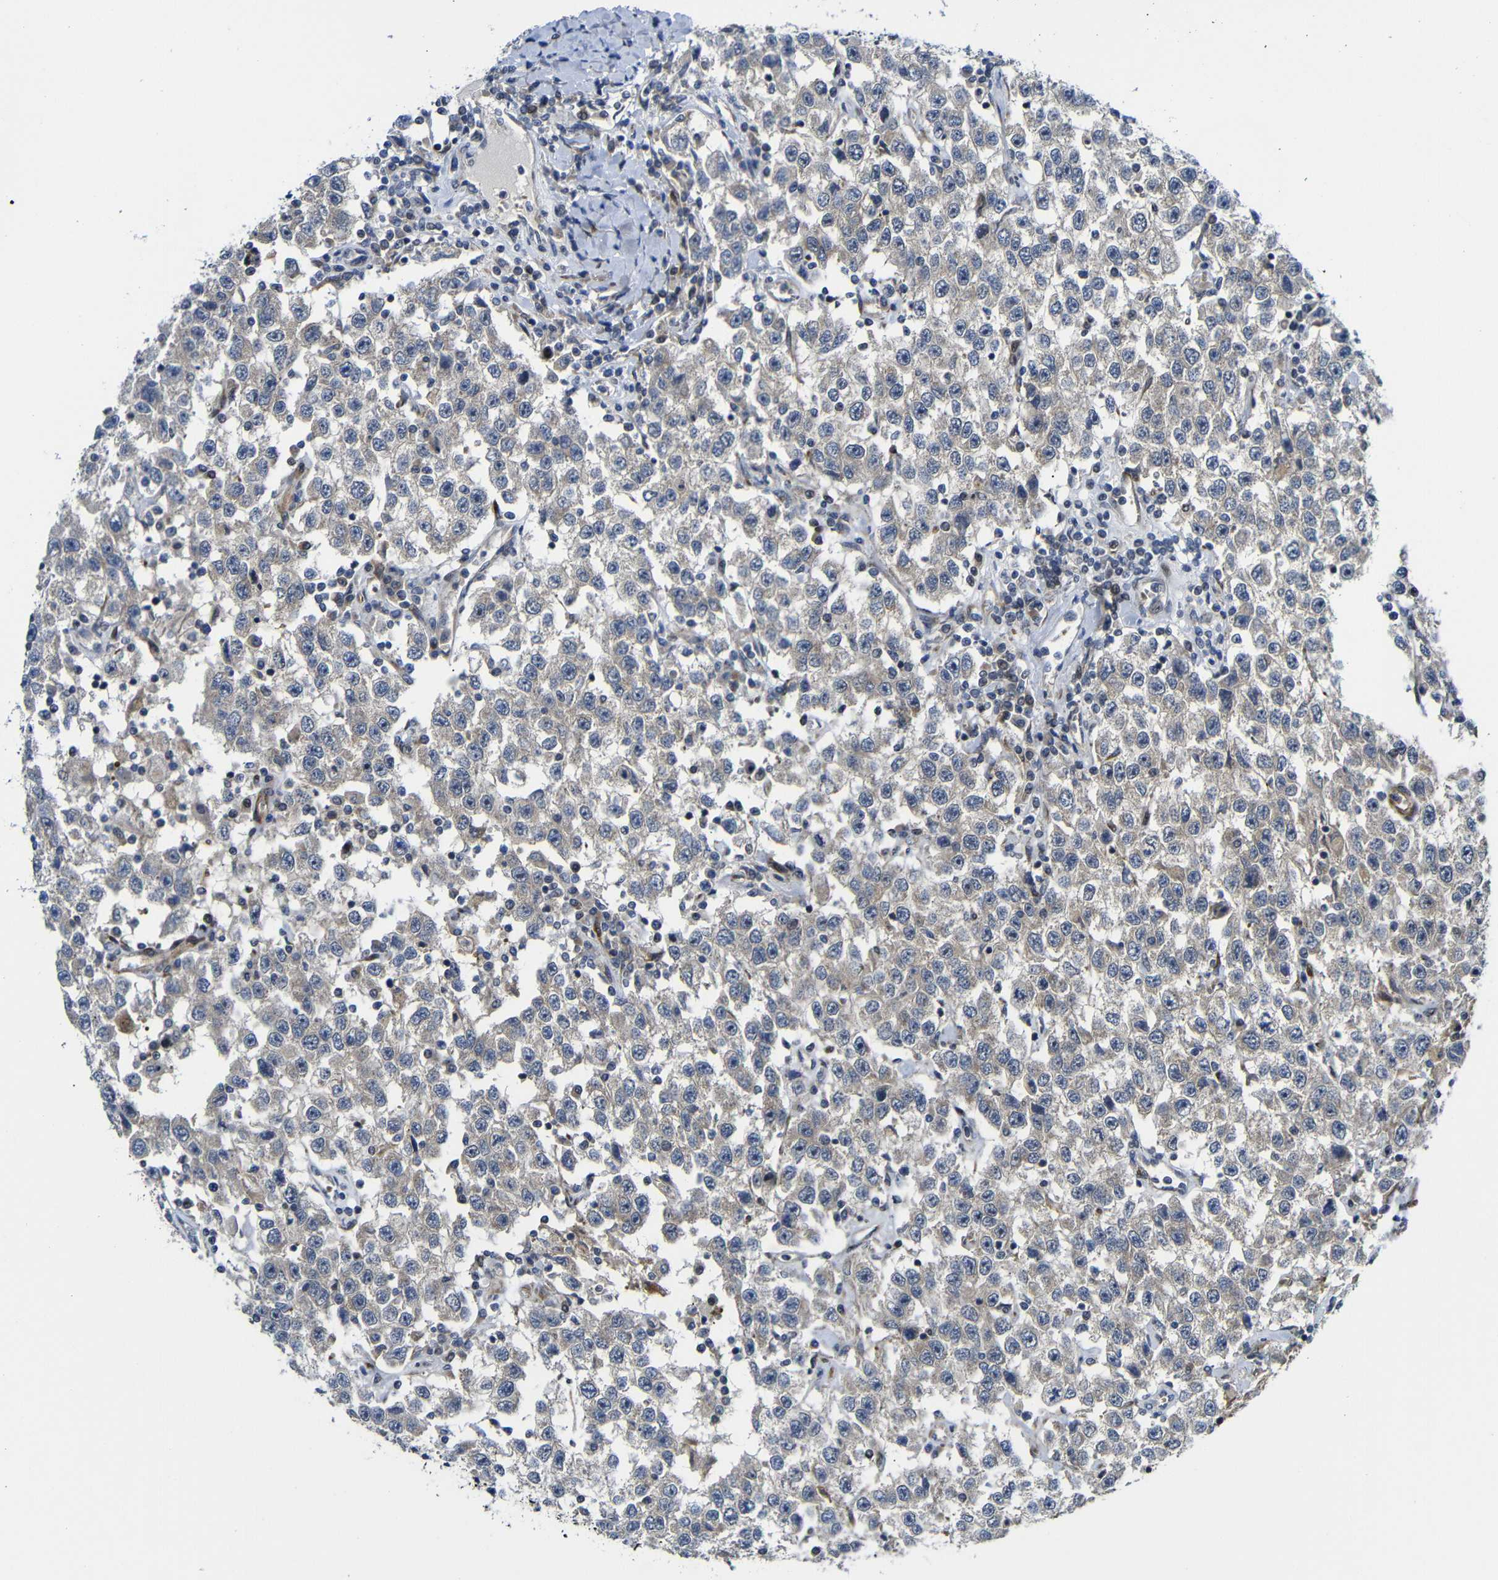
{"staining": {"intensity": "weak", "quantity": "<25%", "location": "cytoplasmic/membranous"}, "tissue": "testis cancer", "cell_type": "Tumor cells", "image_type": "cancer", "snomed": [{"axis": "morphology", "description": "Seminoma, NOS"}, {"axis": "topography", "description": "Testis"}], "caption": "Tumor cells show no significant expression in seminoma (testis).", "gene": "PARP14", "patient": {"sex": "male", "age": 41}}